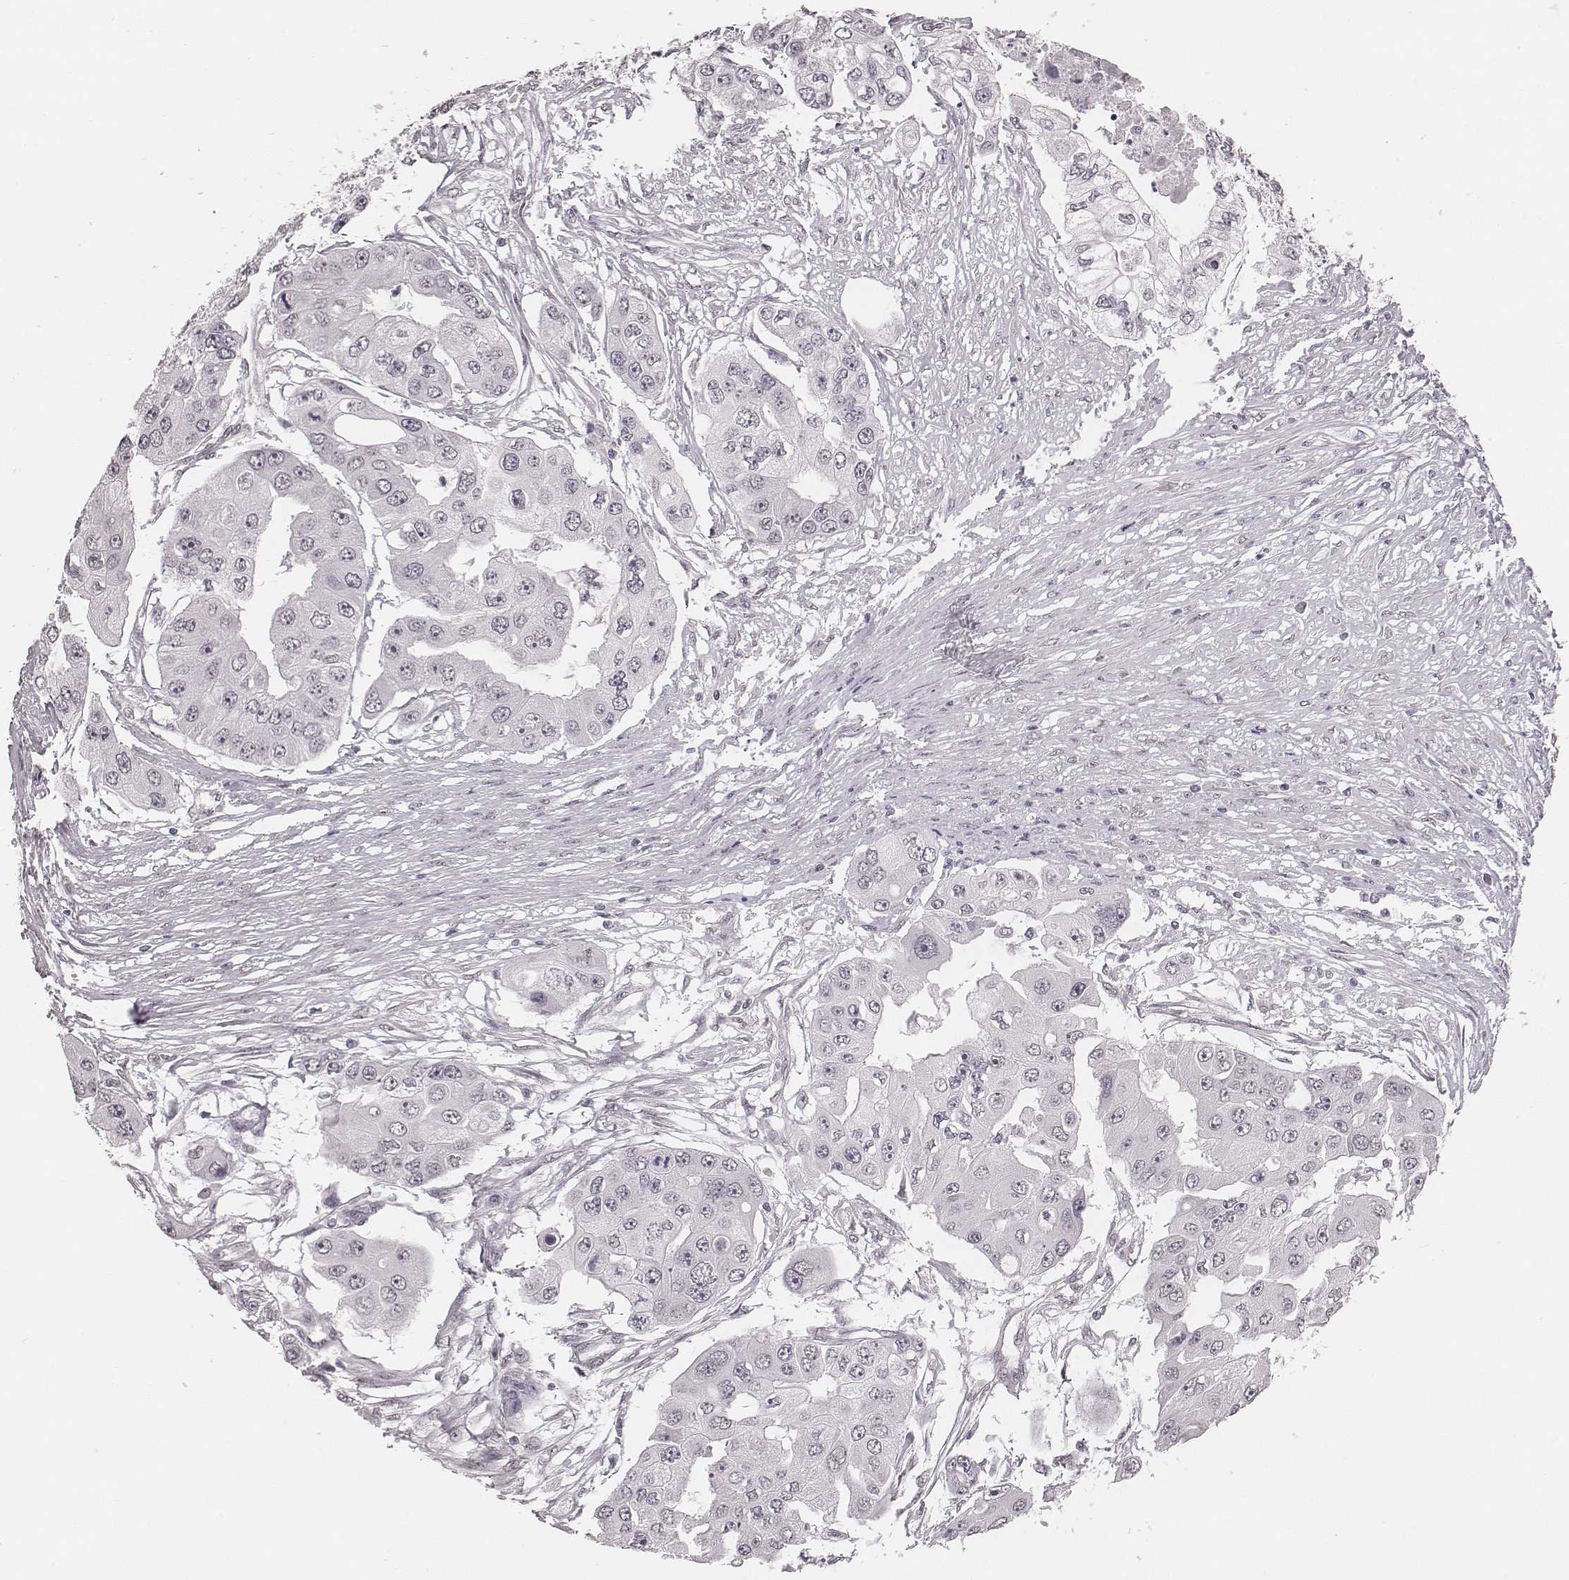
{"staining": {"intensity": "negative", "quantity": "none", "location": "none"}, "tissue": "ovarian cancer", "cell_type": "Tumor cells", "image_type": "cancer", "snomed": [{"axis": "morphology", "description": "Cystadenocarcinoma, serous, NOS"}, {"axis": "topography", "description": "Ovary"}], "caption": "Tumor cells show no significant expression in serous cystadenocarcinoma (ovarian).", "gene": "RPGRIP1", "patient": {"sex": "female", "age": 56}}